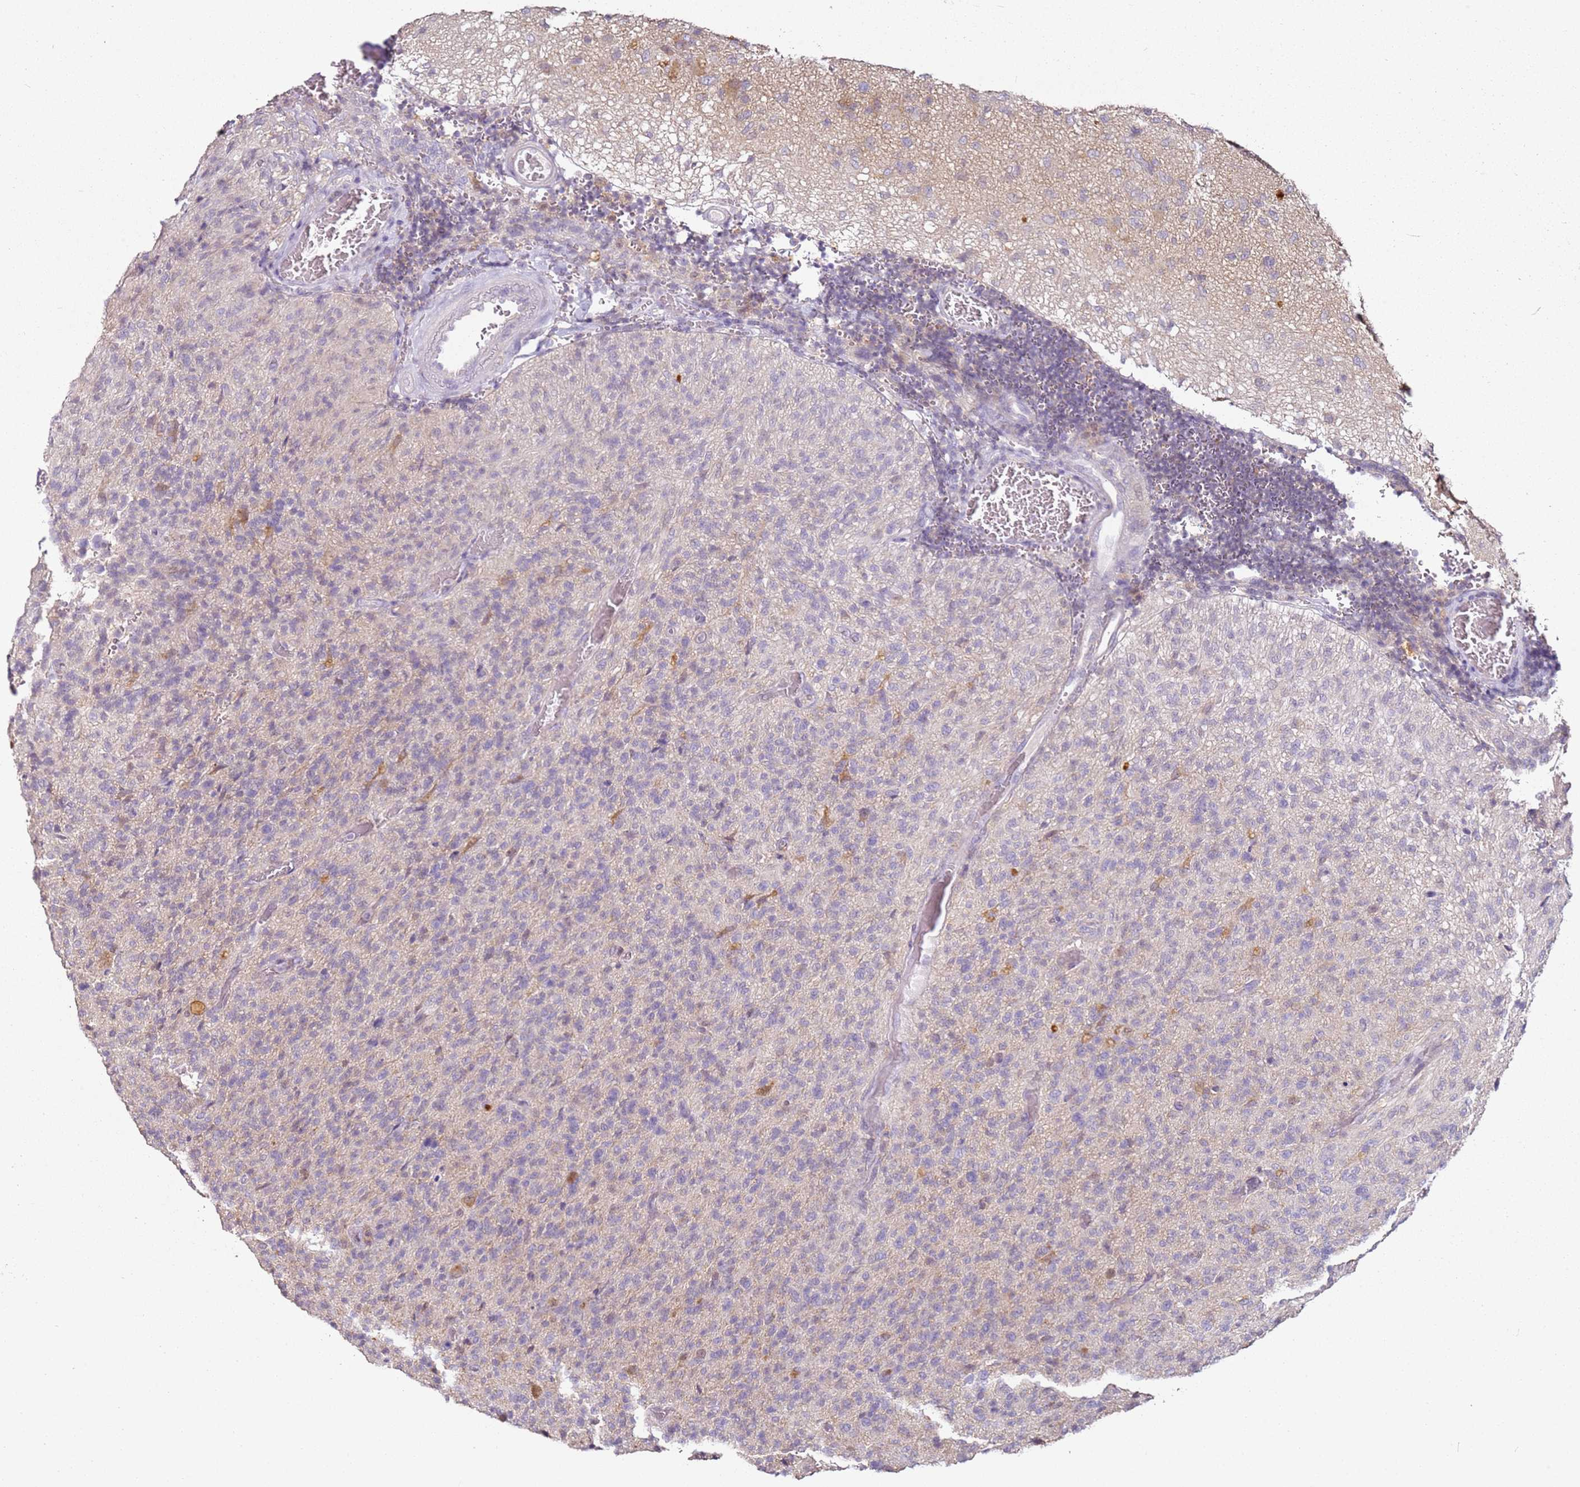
{"staining": {"intensity": "negative", "quantity": "none", "location": "none"}, "tissue": "glioma", "cell_type": "Tumor cells", "image_type": "cancer", "snomed": [{"axis": "morphology", "description": "Glioma, malignant, High grade"}, {"axis": "topography", "description": "Brain"}], "caption": "The micrograph shows no staining of tumor cells in malignant glioma (high-grade).", "gene": "MDH1", "patient": {"sex": "female", "age": 57}}